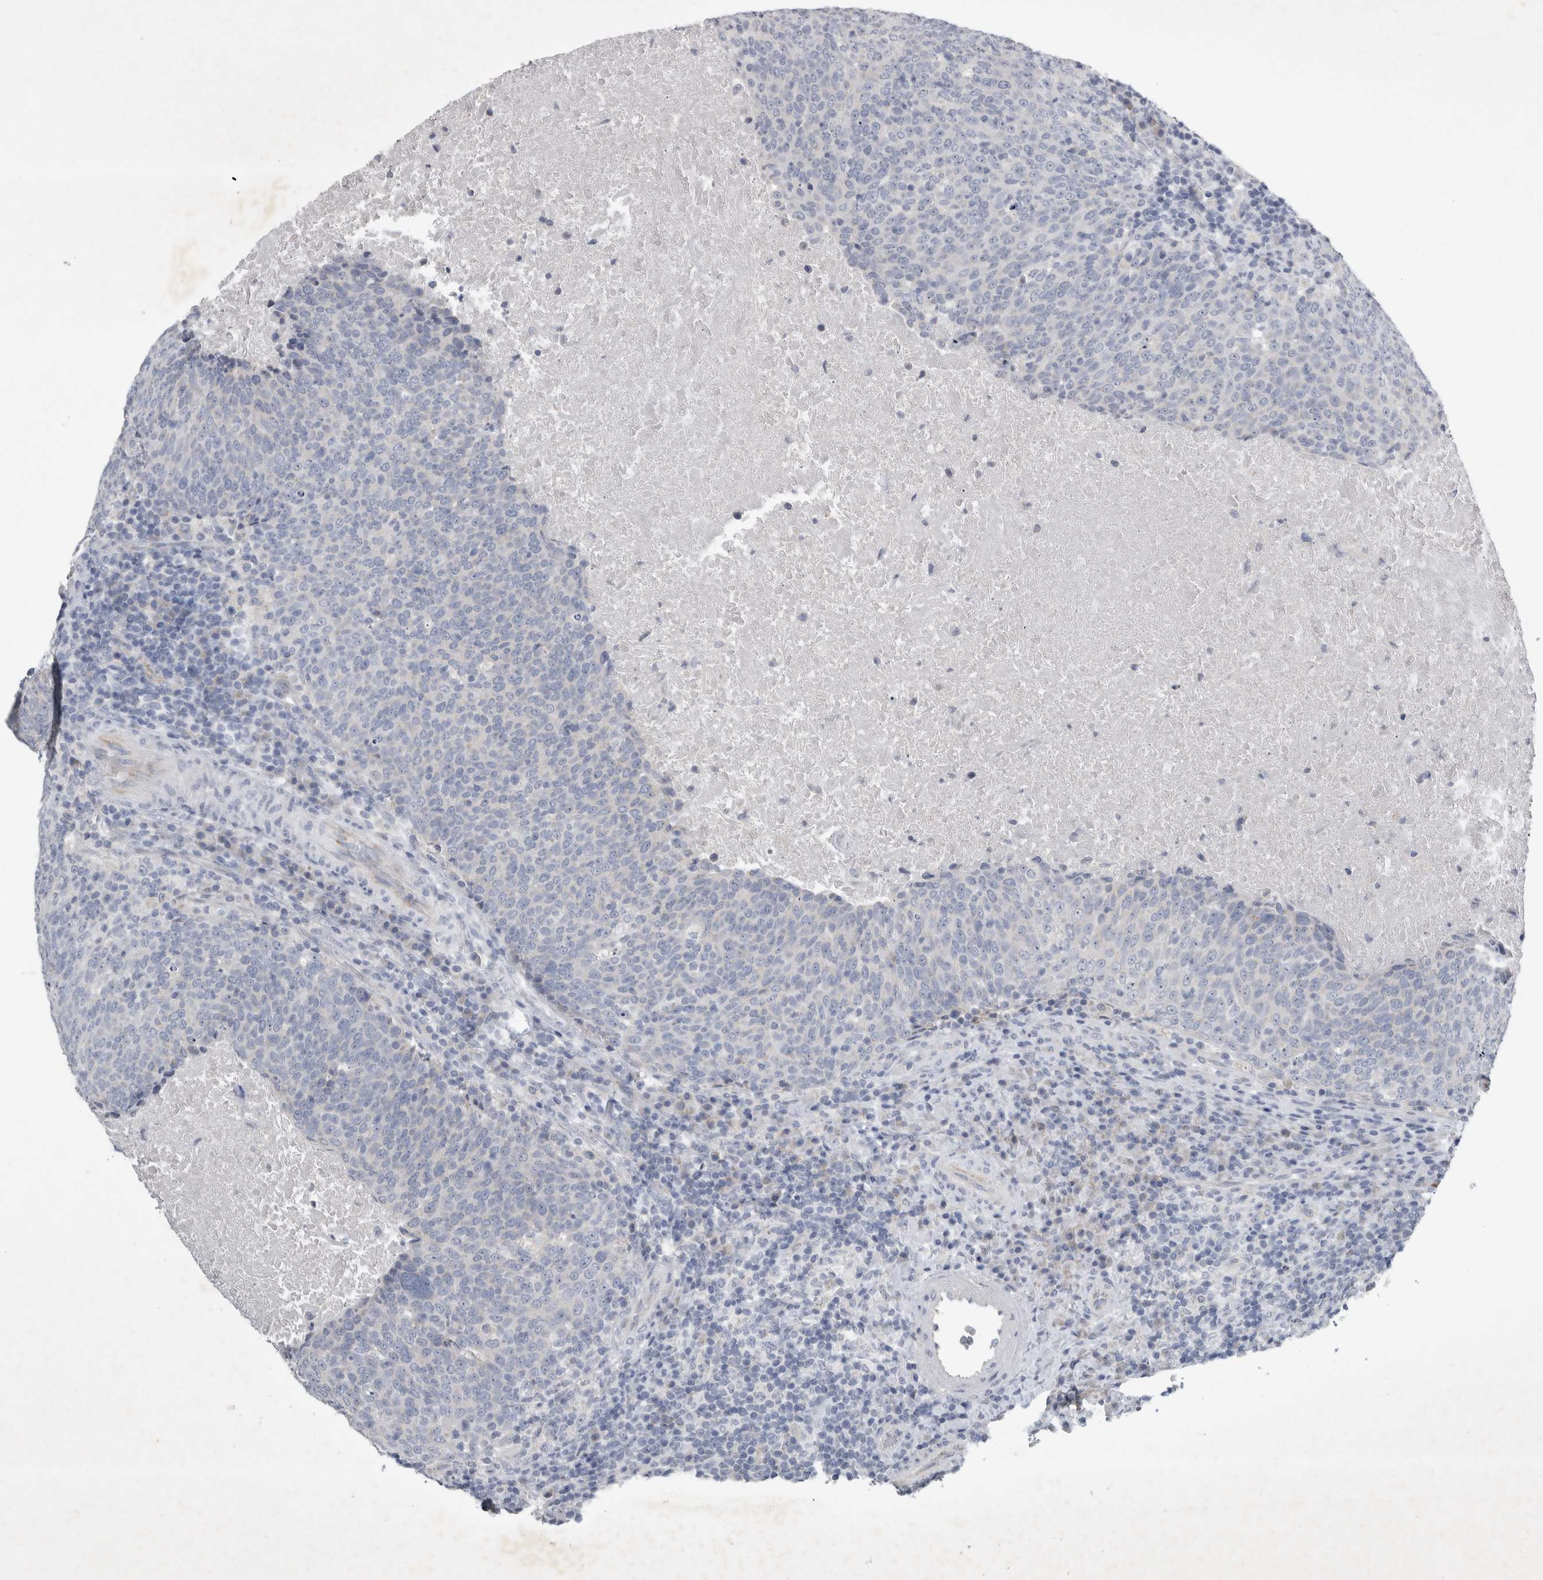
{"staining": {"intensity": "negative", "quantity": "none", "location": "none"}, "tissue": "head and neck cancer", "cell_type": "Tumor cells", "image_type": "cancer", "snomed": [{"axis": "morphology", "description": "Squamous cell carcinoma, NOS"}, {"axis": "morphology", "description": "Squamous cell carcinoma, metastatic, NOS"}, {"axis": "topography", "description": "Lymph node"}, {"axis": "topography", "description": "Head-Neck"}], "caption": "An immunohistochemistry (IHC) image of metastatic squamous cell carcinoma (head and neck) is shown. There is no staining in tumor cells of metastatic squamous cell carcinoma (head and neck). Brightfield microscopy of immunohistochemistry stained with DAB (3,3'-diaminobenzidine) (brown) and hematoxylin (blue), captured at high magnification.", "gene": "FXYD7", "patient": {"sex": "male", "age": 62}}